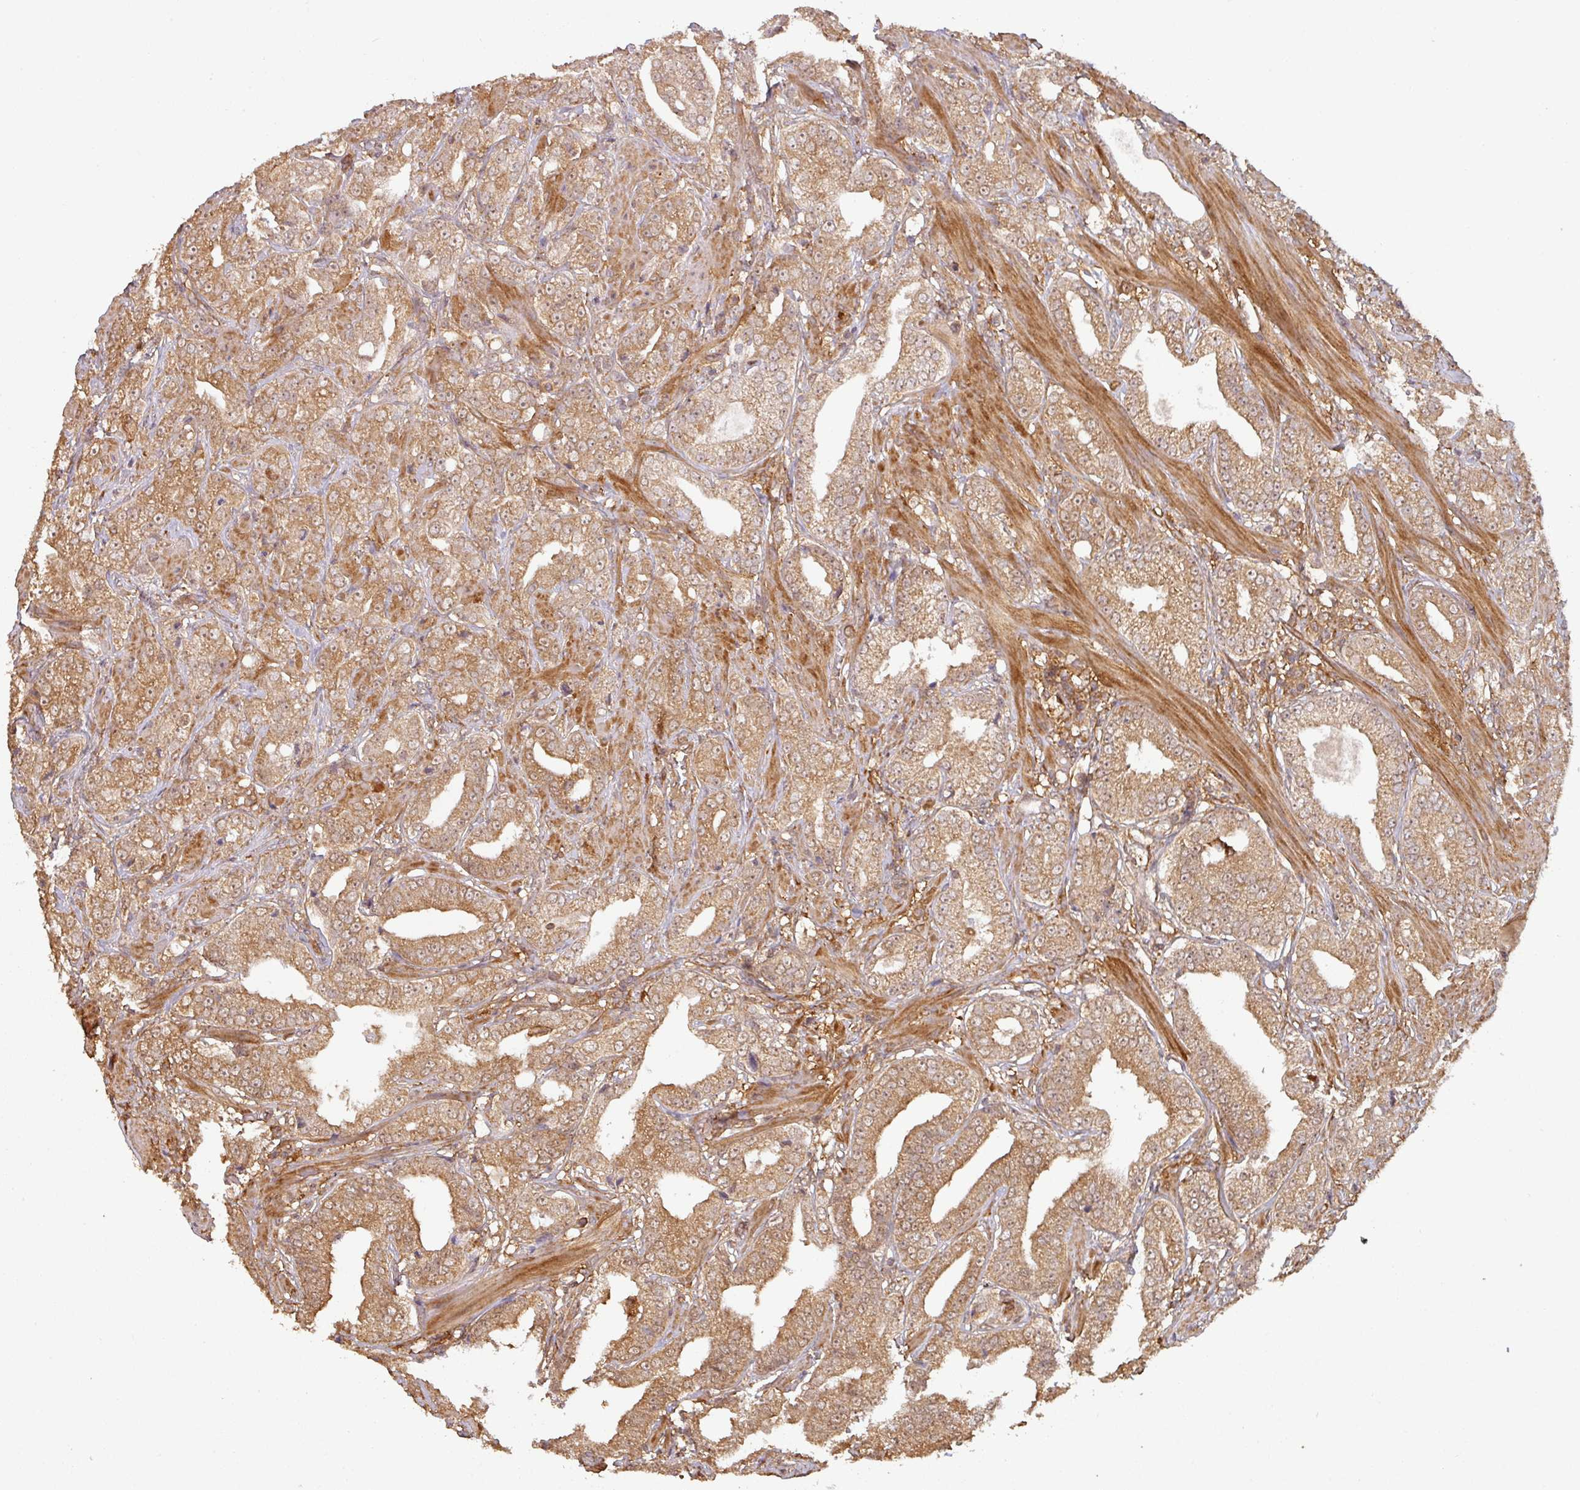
{"staining": {"intensity": "moderate", "quantity": ">75%", "location": "cytoplasmic/membranous,nuclear"}, "tissue": "prostate cancer", "cell_type": "Tumor cells", "image_type": "cancer", "snomed": [{"axis": "morphology", "description": "Adenocarcinoma, Low grade"}, {"axis": "topography", "description": "Prostate"}], "caption": "Protein positivity by immunohistochemistry shows moderate cytoplasmic/membranous and nuclear positivity in about >75% of tumor cells in adenocarcinoma (low-grade) (prostate).", "gene": "ZNF322", "patient": {"sex": "male", "age": 67}}